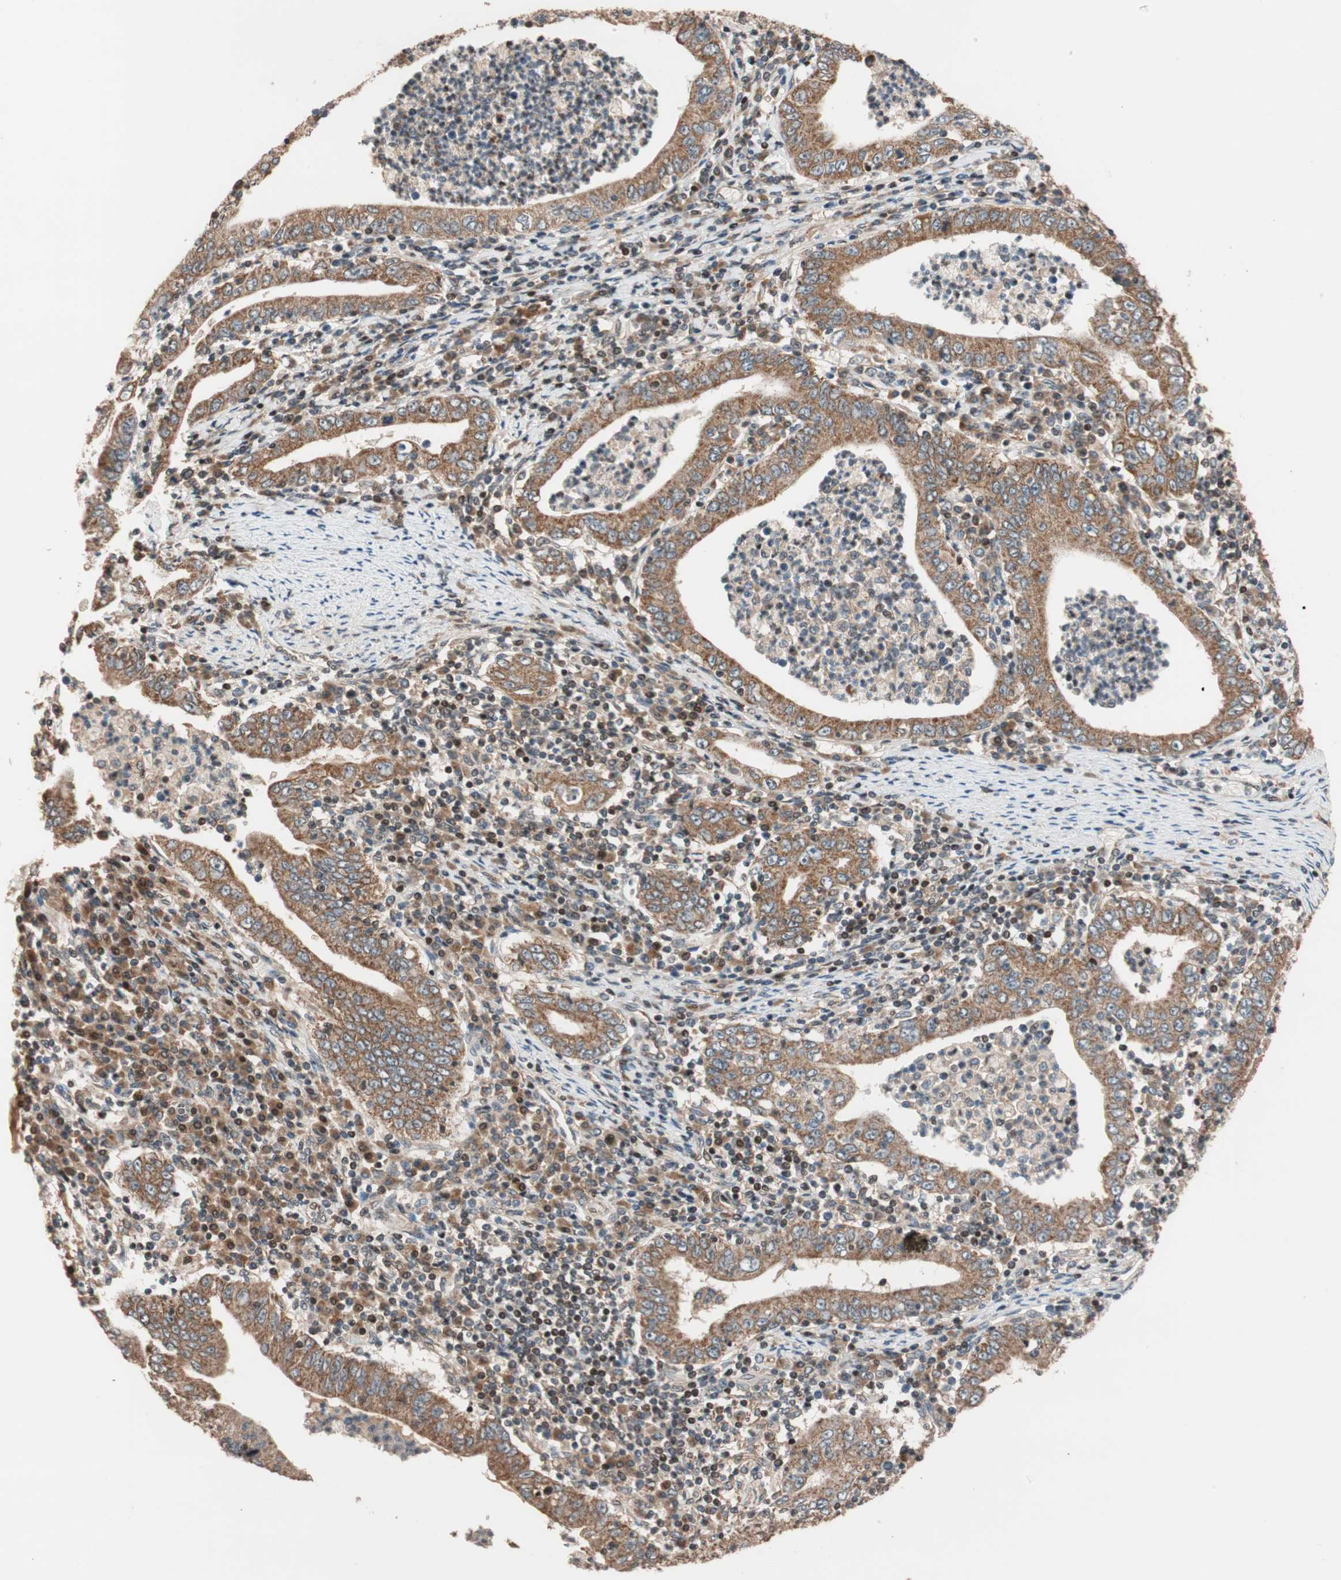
{"staining": {"intensity": "moderate", "quantity": ">75%", "location": "cytoplasmic/membranous"}, "tissue": "stomach cancer", "cell_type": "Tumor cells", "image_type": "cancer", "snomed": [{"axis": "morphology", "description": "Normal tissue, NOS"}, {"axis": "morphology", "description": "Adenocarcinoma, NOS"}, {"axis": "topography", "description": "Esophagus"}, {"axis": "topography", "description": "Stomach, upper"}, {"axis": "topography", "description": "Peripheral nerve tissue"}], "caption": "Immunohistochemical staining of human stomach cancer (adenocarcinoma) shows medium levels of moderate cytoplasmic/membranous protein staining in approximately >75% of tumor cells. (IHC, brightfield microscopy, high magnification).", "gene": "HECW1", "patient": {"sex": "male", "age": 62}}